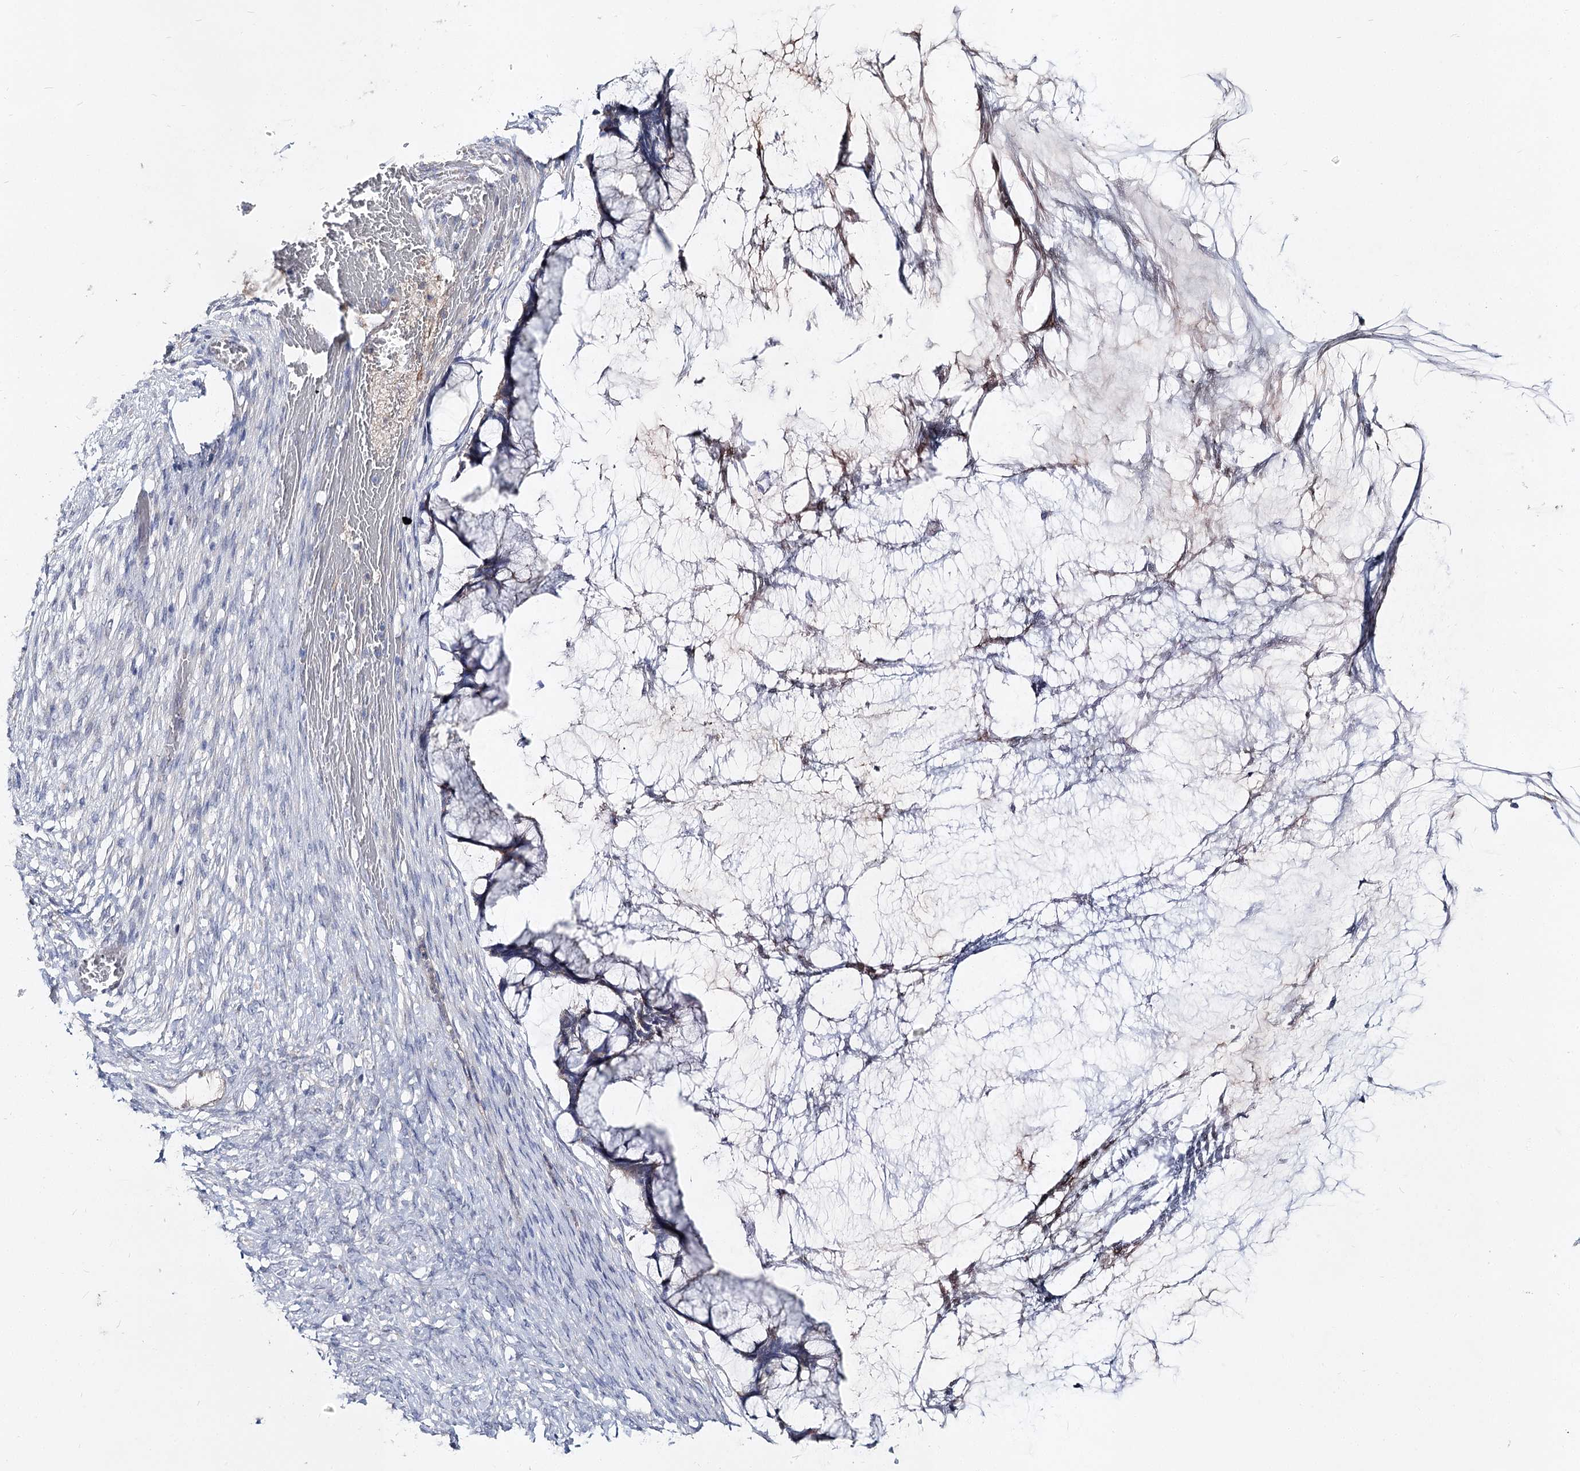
{"staining": {"intensity": "negative", "quantity": "none", "location": "none"}, "tissue": "ovarian cancer", "cell_type": "Tumor cells", "image_type": "cancer", "snomed": [{"axis": "morphology", "description": "Cystadenocarcinoma, mucinous, NOS"}, {"axis": "topography", "description": "Ovary"}], "caption": "An immunohistochemistry image of ovarian cancer is shown. There is no staining in tumor cells of ovarian cancer.", "gene": "UGP2", "patient": {"sex": "female", "age": 42}}